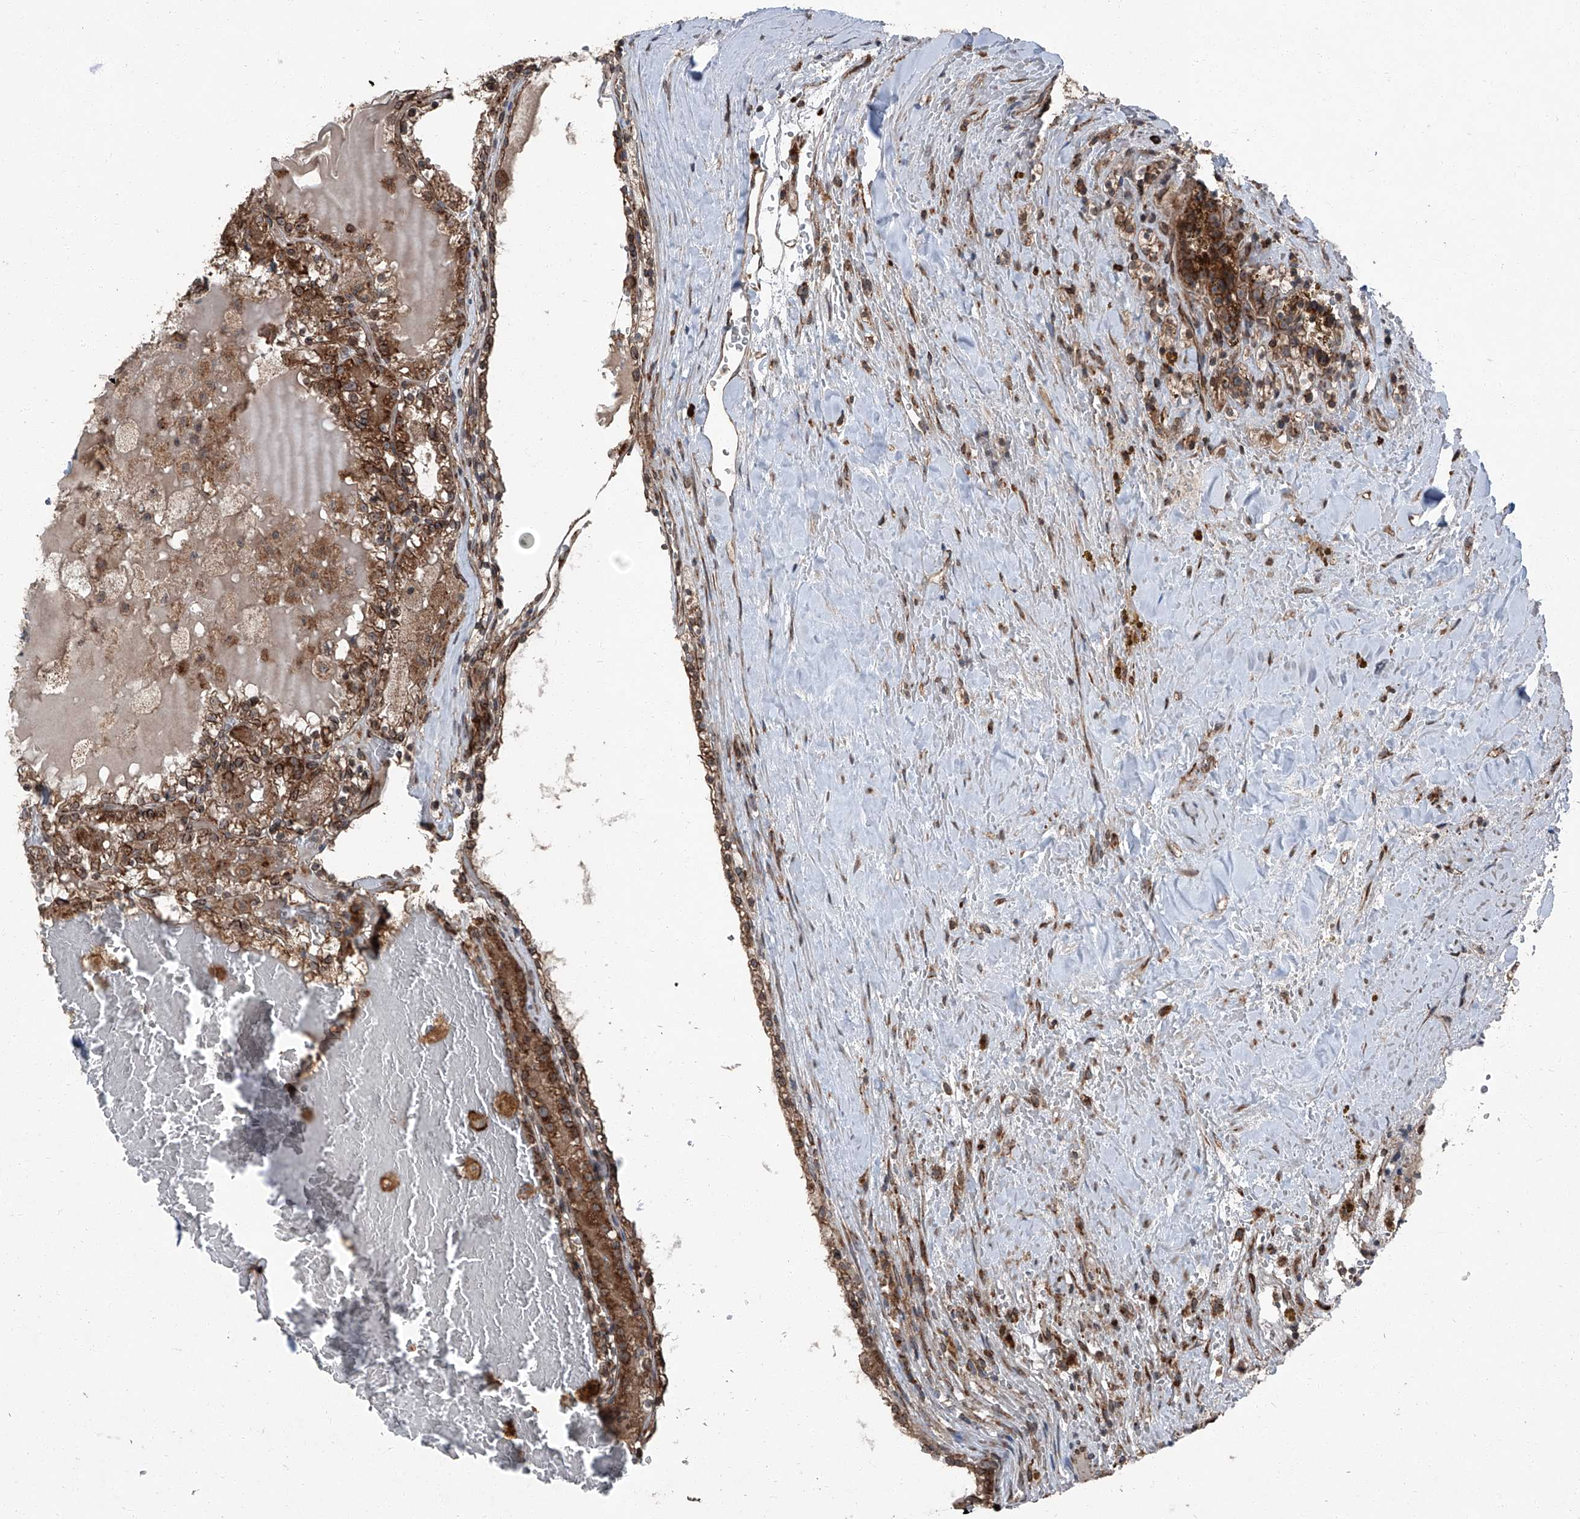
{"staining": {"intensity": "strong", "quantity": ">75%", "location": "cytoplasmic/membranous"}, "tissue": "renal cancer", "cell_type": "Tumor cells", "image_type": "cancer", "snomed": [{"axis": "morphology", "description": "Adenocarcinoma, NOS"}, {"axis": "topography", "description": "Kidney"}], "caption": "Tumor cells exhibit strong cytoplasmic/membranous staining in about >75% of cells in renal cancer (adenocarcinoma).", "gene": "LIMK1", "patient": {"sex": "female", "age": 56}}